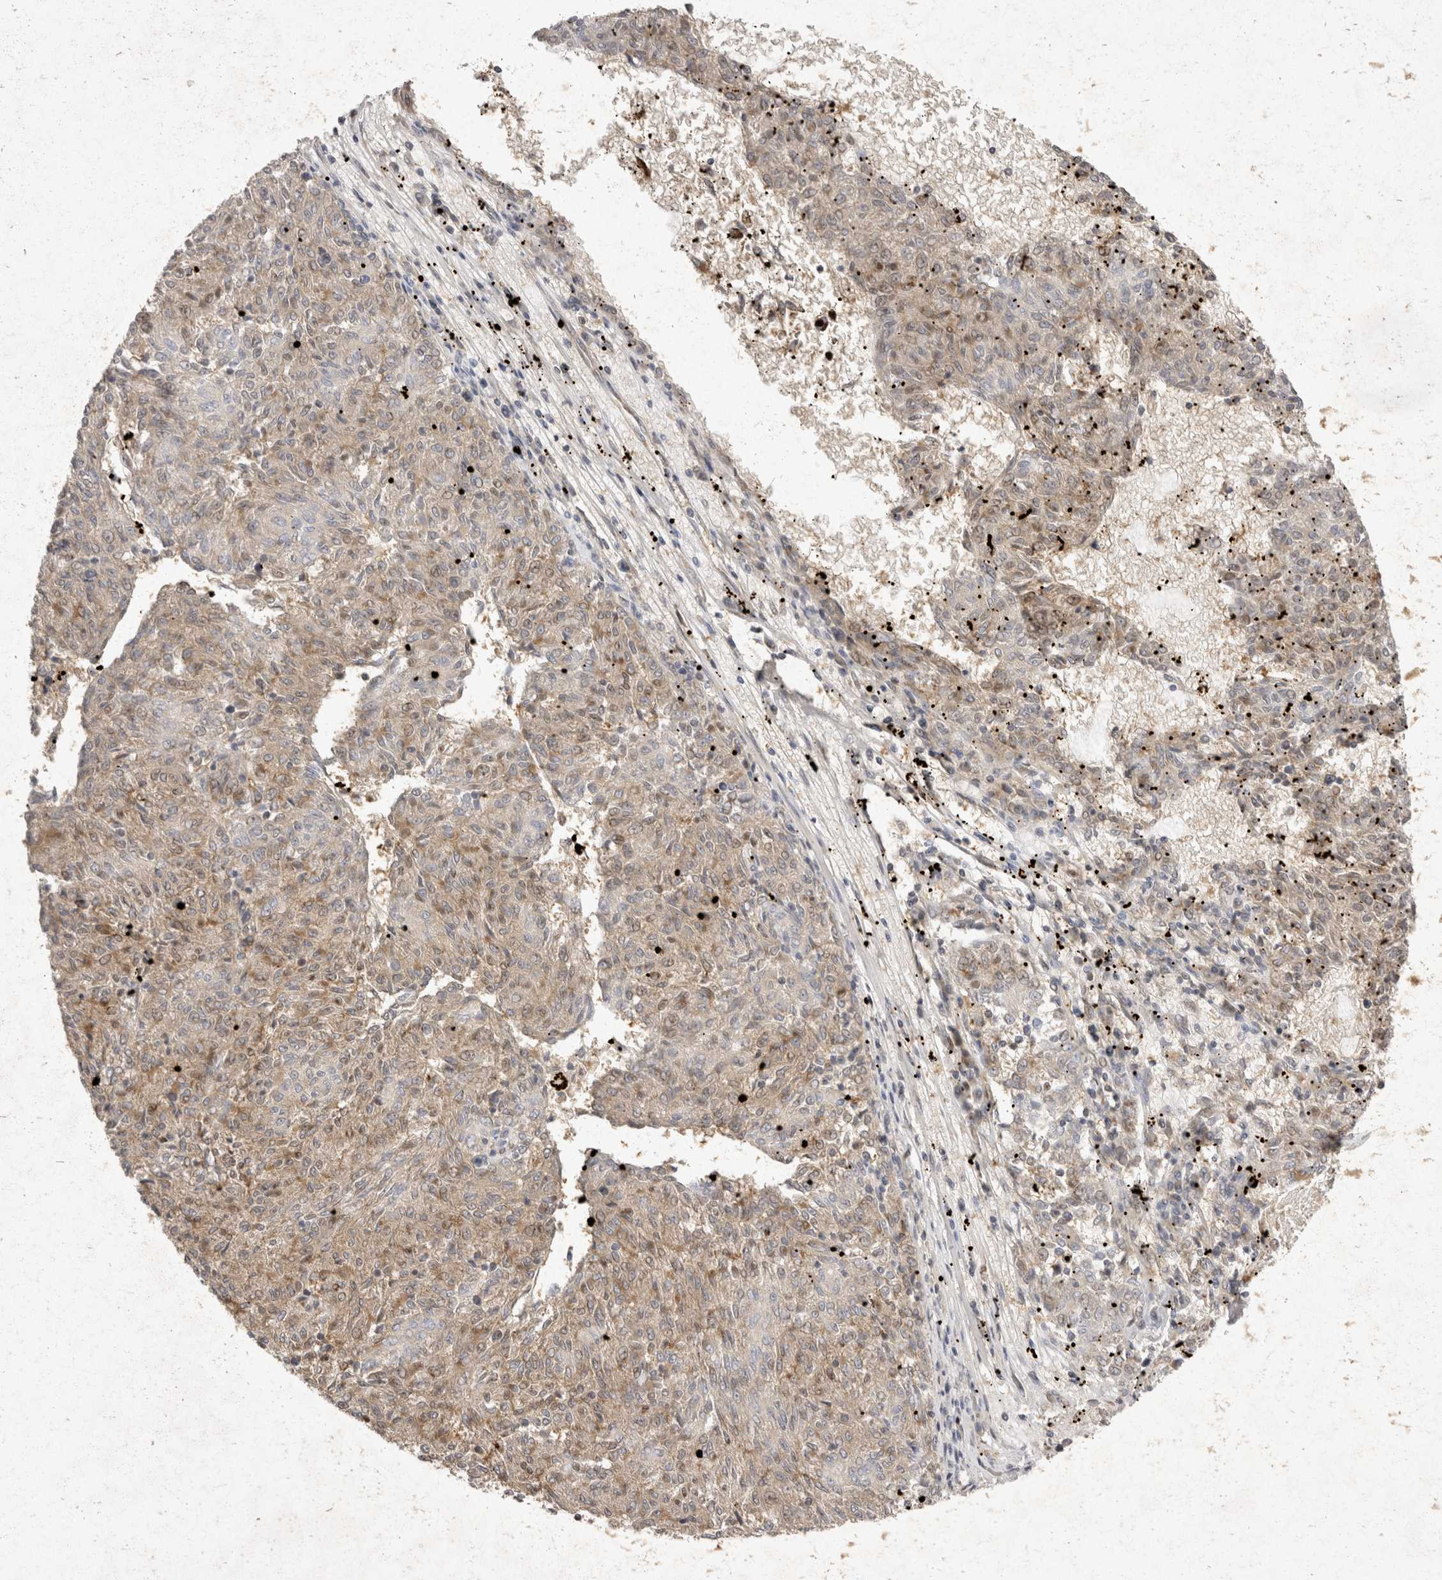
{"staining": {"intensity": "weak", "quantity": "25%-75%", "location": "cytoplasmic/membranous"}, "tissue": "melanoma", "cell_type": "Tumor cells", "image_type": "cancer", "snomed": [{"axis": "morphology", "description": "Malignant melanoma, NOS"}, {"axis": "topography", "description": "Skin"}], "caption": "Immunohistochemical staining of malignant melanoma shows low levels of weak cytoplasmic/membranous protein expression in about 25%-75% of tumor cells.", "gene": "EIF4G3", "patient": {"sex": "female", "age": 72}}